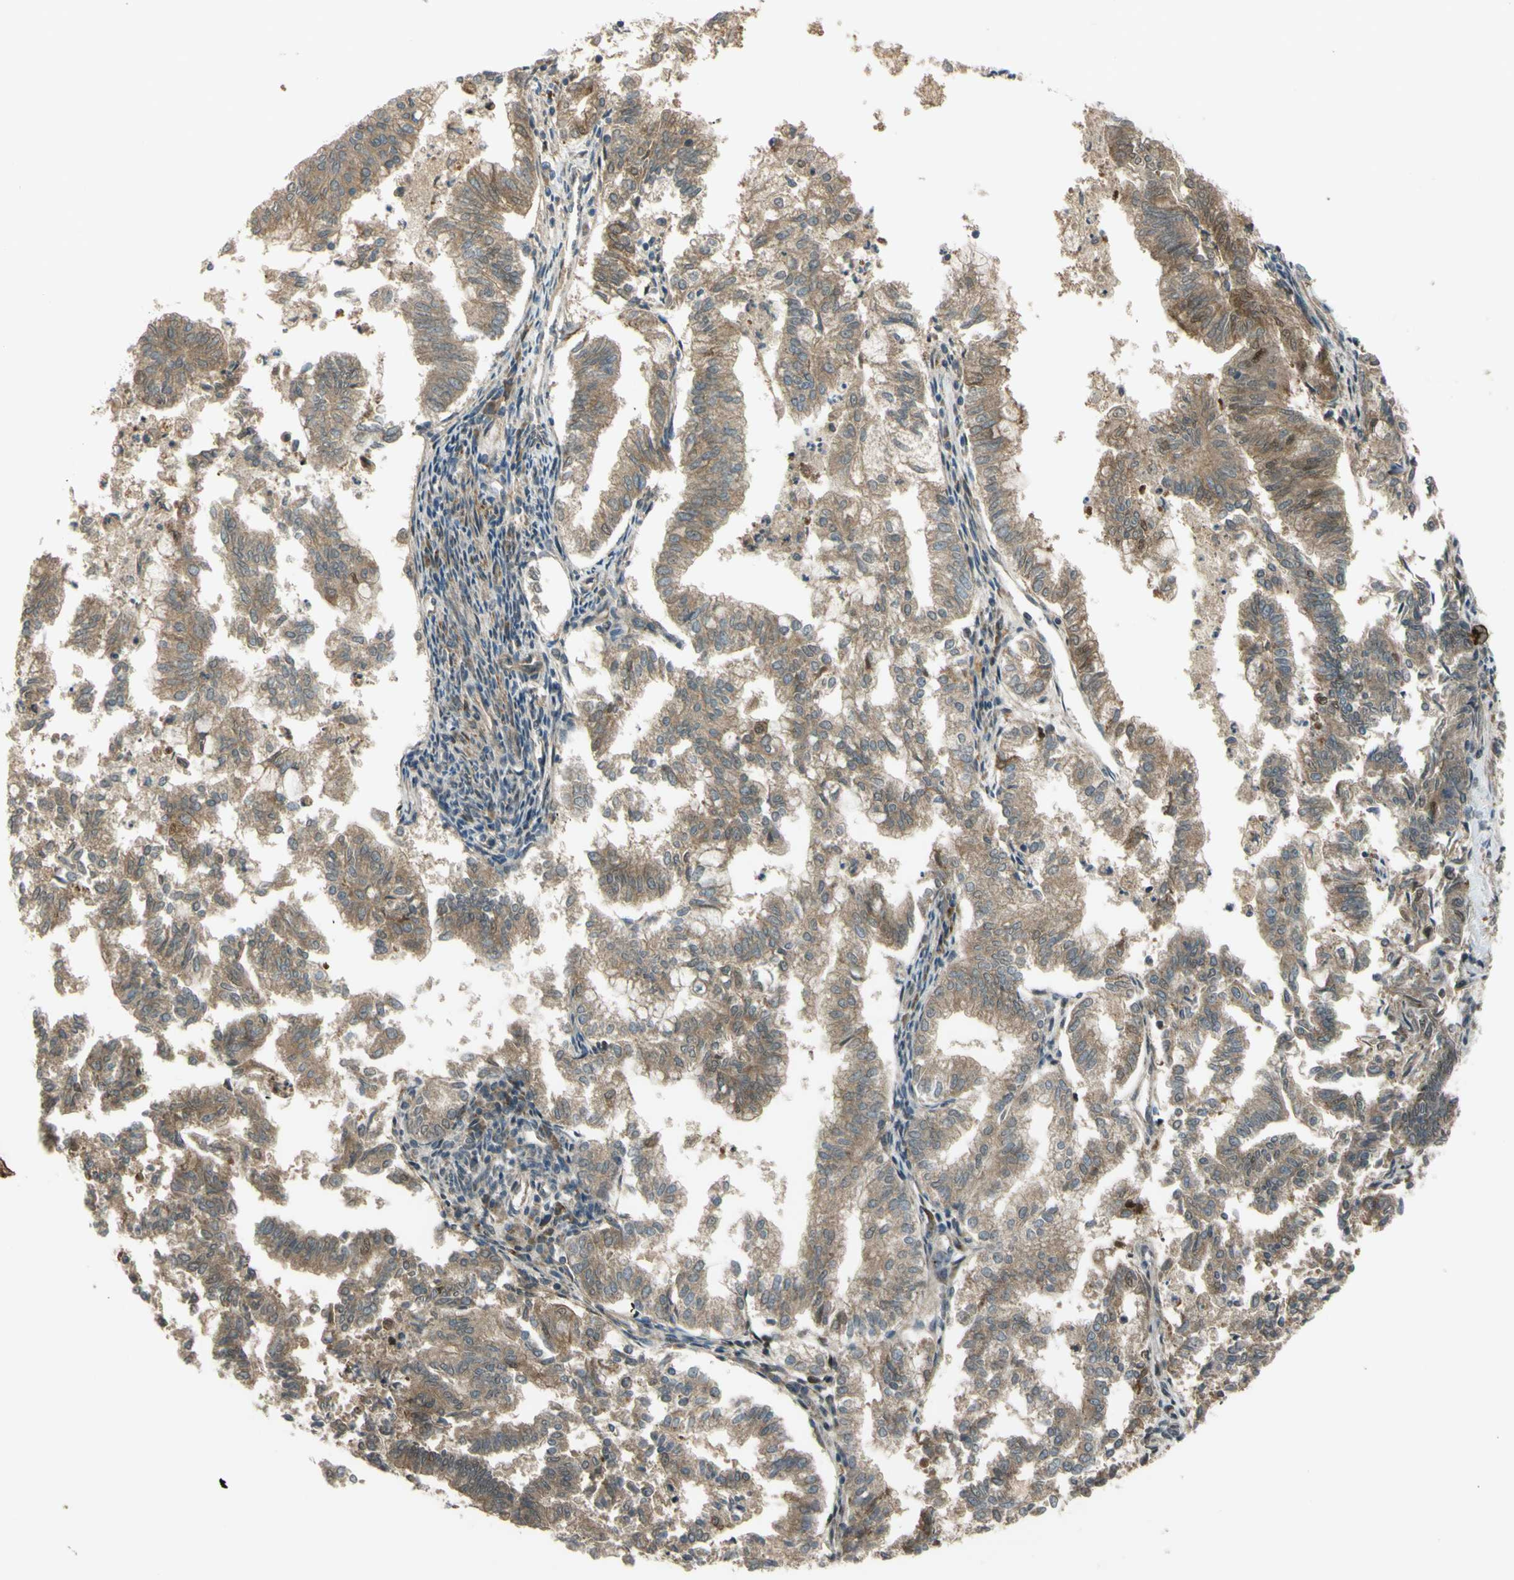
{"staining": {"intensity": "moderate", "quantity": ">75%", "location": "cytoplasmic/membranous"}, "tissue": "endometrial cancer", "cell_type": "Tumor cells", "image_type": "cancer", "snomed": [{"axis": "morphology", "description": "Necrosis, NOS"}, {"axis": "morphology", "description": "Adenocarcinoma, NOS"}, {"axis": "topography", "description": "Endometrium"}], "caption": "Tumor cells demonstrate moderate cytoplasmic/membranous positivity in approximately >75% of cells in endometrial cancer.", "gene": "FLII", "patient": {"sex": "female", "age": 79}}